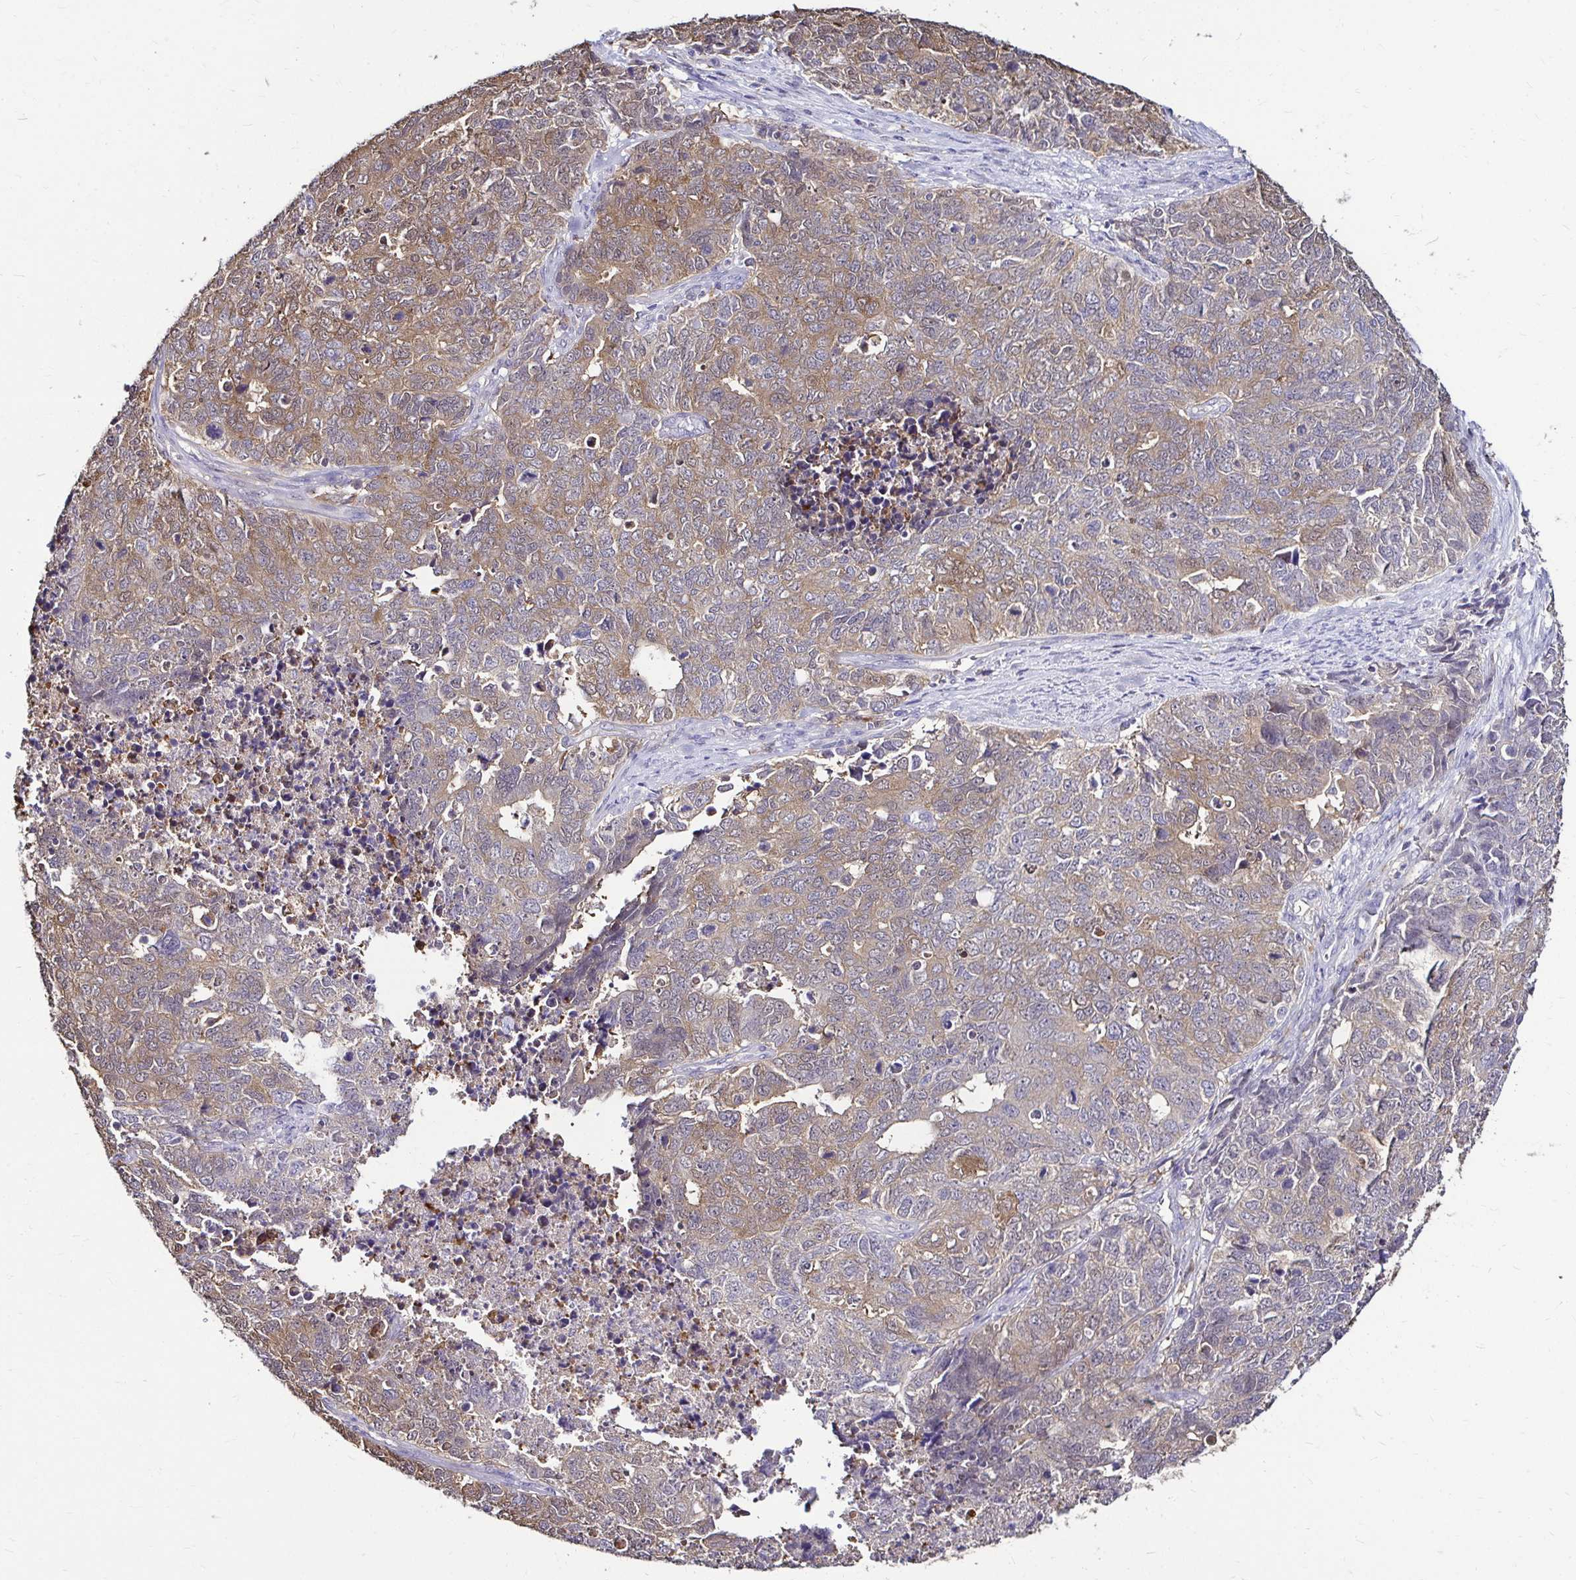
{"staining": {"intensity": "weak", "quantity": "25%-75%", "location": "cytoplasmic/membranous"}, "tissue": "cervical cancer", "cell_type": "Tumor cells", "image_type": "cancer", "snomed": [{"axis": "morphology", "description": "Adenocarcinoma, NOS"}, {"axis": "topography", "description": "Cervix"}], "caption": "Cervical adenocarcinoma tissue displays weak cytoplasmic/membranous expression in approximately 25%-75% of tumor cells, visualized by immunohistochemistry. (IHC, brightfield microscopy, high magnification).", "gene": "IDH1", "patient": {"sex": "female", "age": 63}}